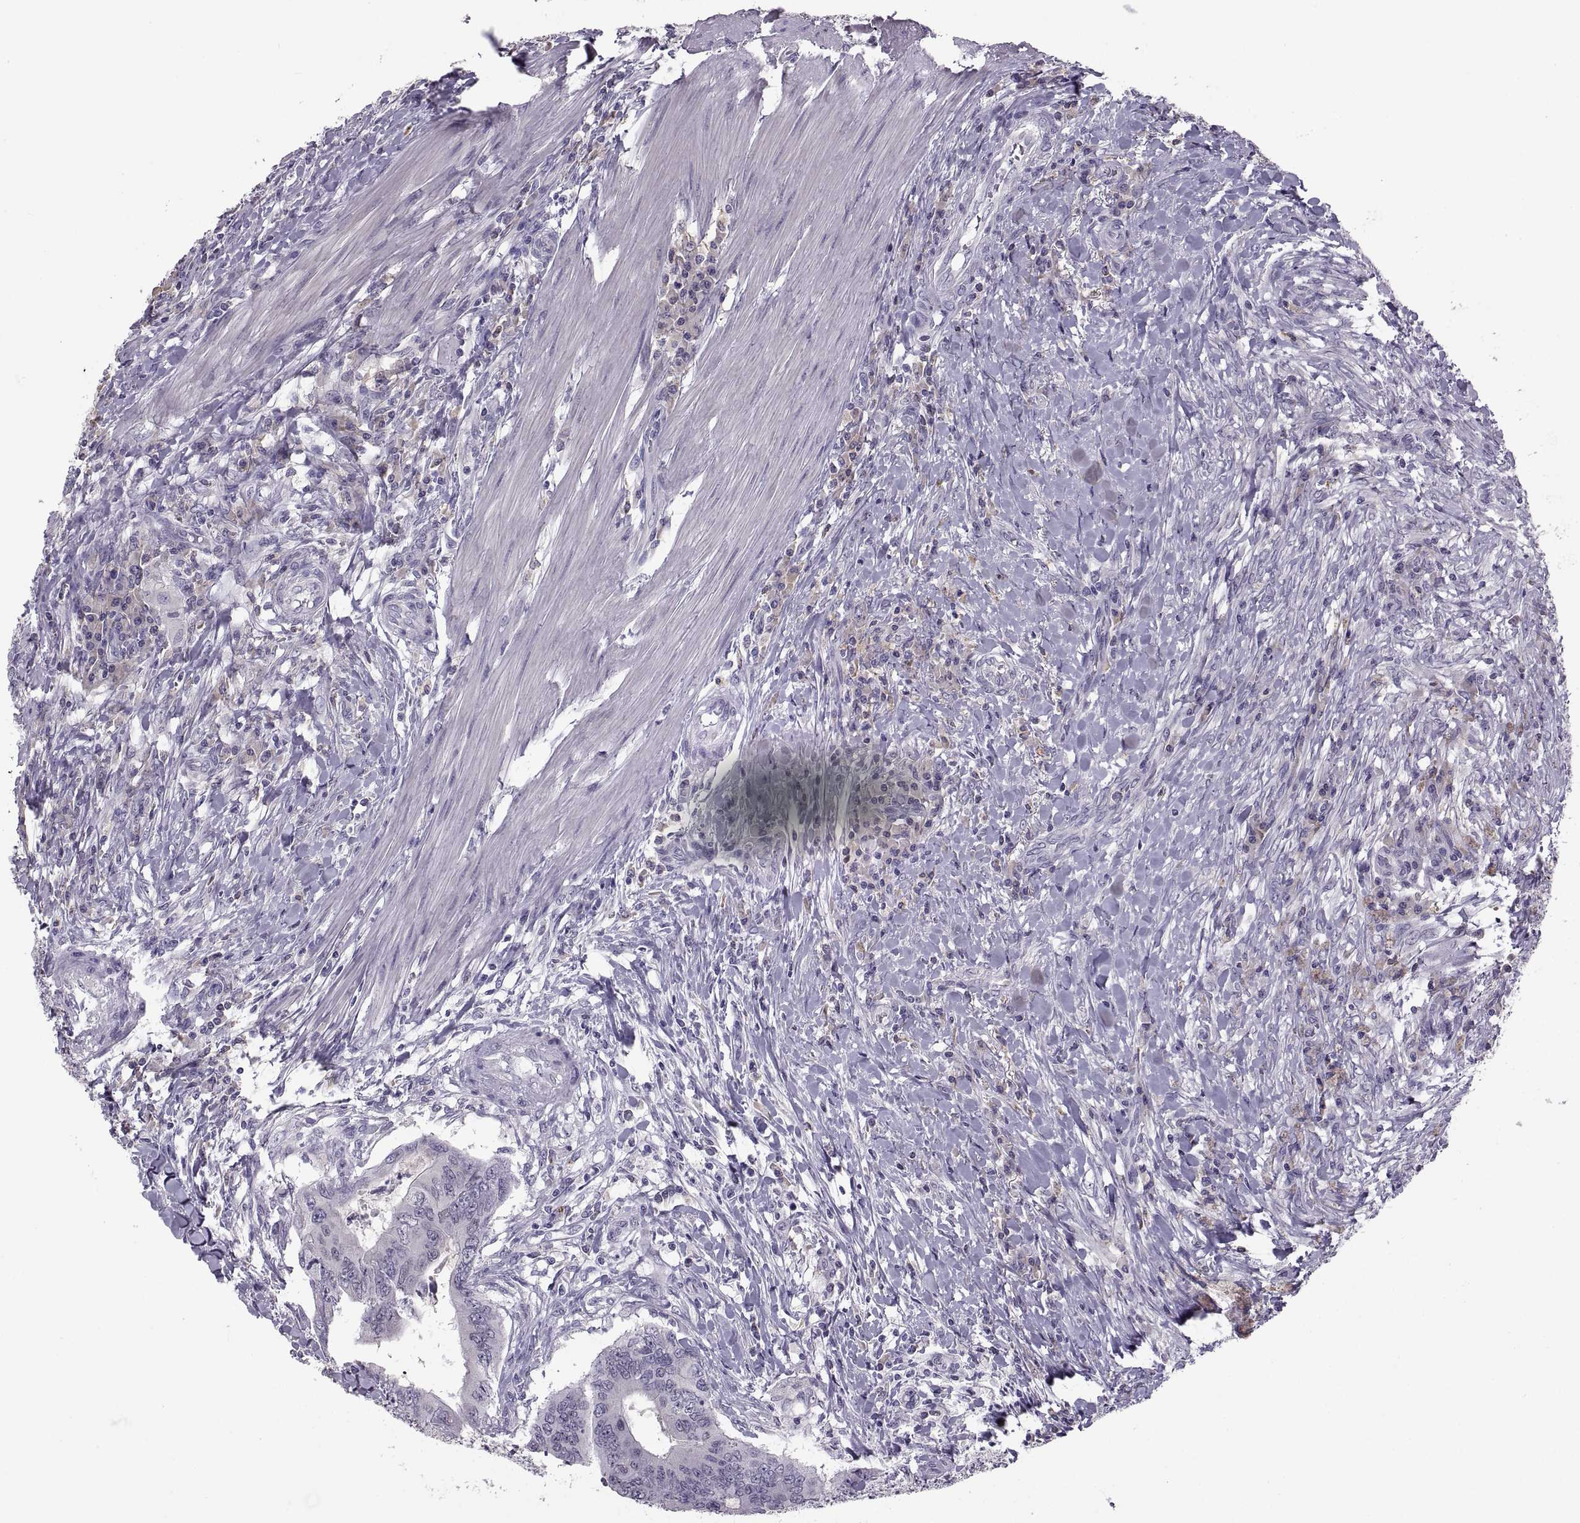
{"staining": {"intensity": "negative", "quantity": "none", "location": "none"}, "tissue": "colorectal cancer", "cell_type": "Tumor cells", "image_type": "cancer", "snomed": [{"axis": "morphology", "description": "Adenocarcinoma, NOS"}, {"axis": "topography", "description": "Colon"}], "caption": "This image is of adenocarcinoma (colorectal) stained with immunohistochemistry (IHC) to label a protein in brown with the nuclei are counter-stained blue. There is no expression in tumor cells.", "gene": "MAGEB18", "patient": {"sex": "male", "age": 53}}